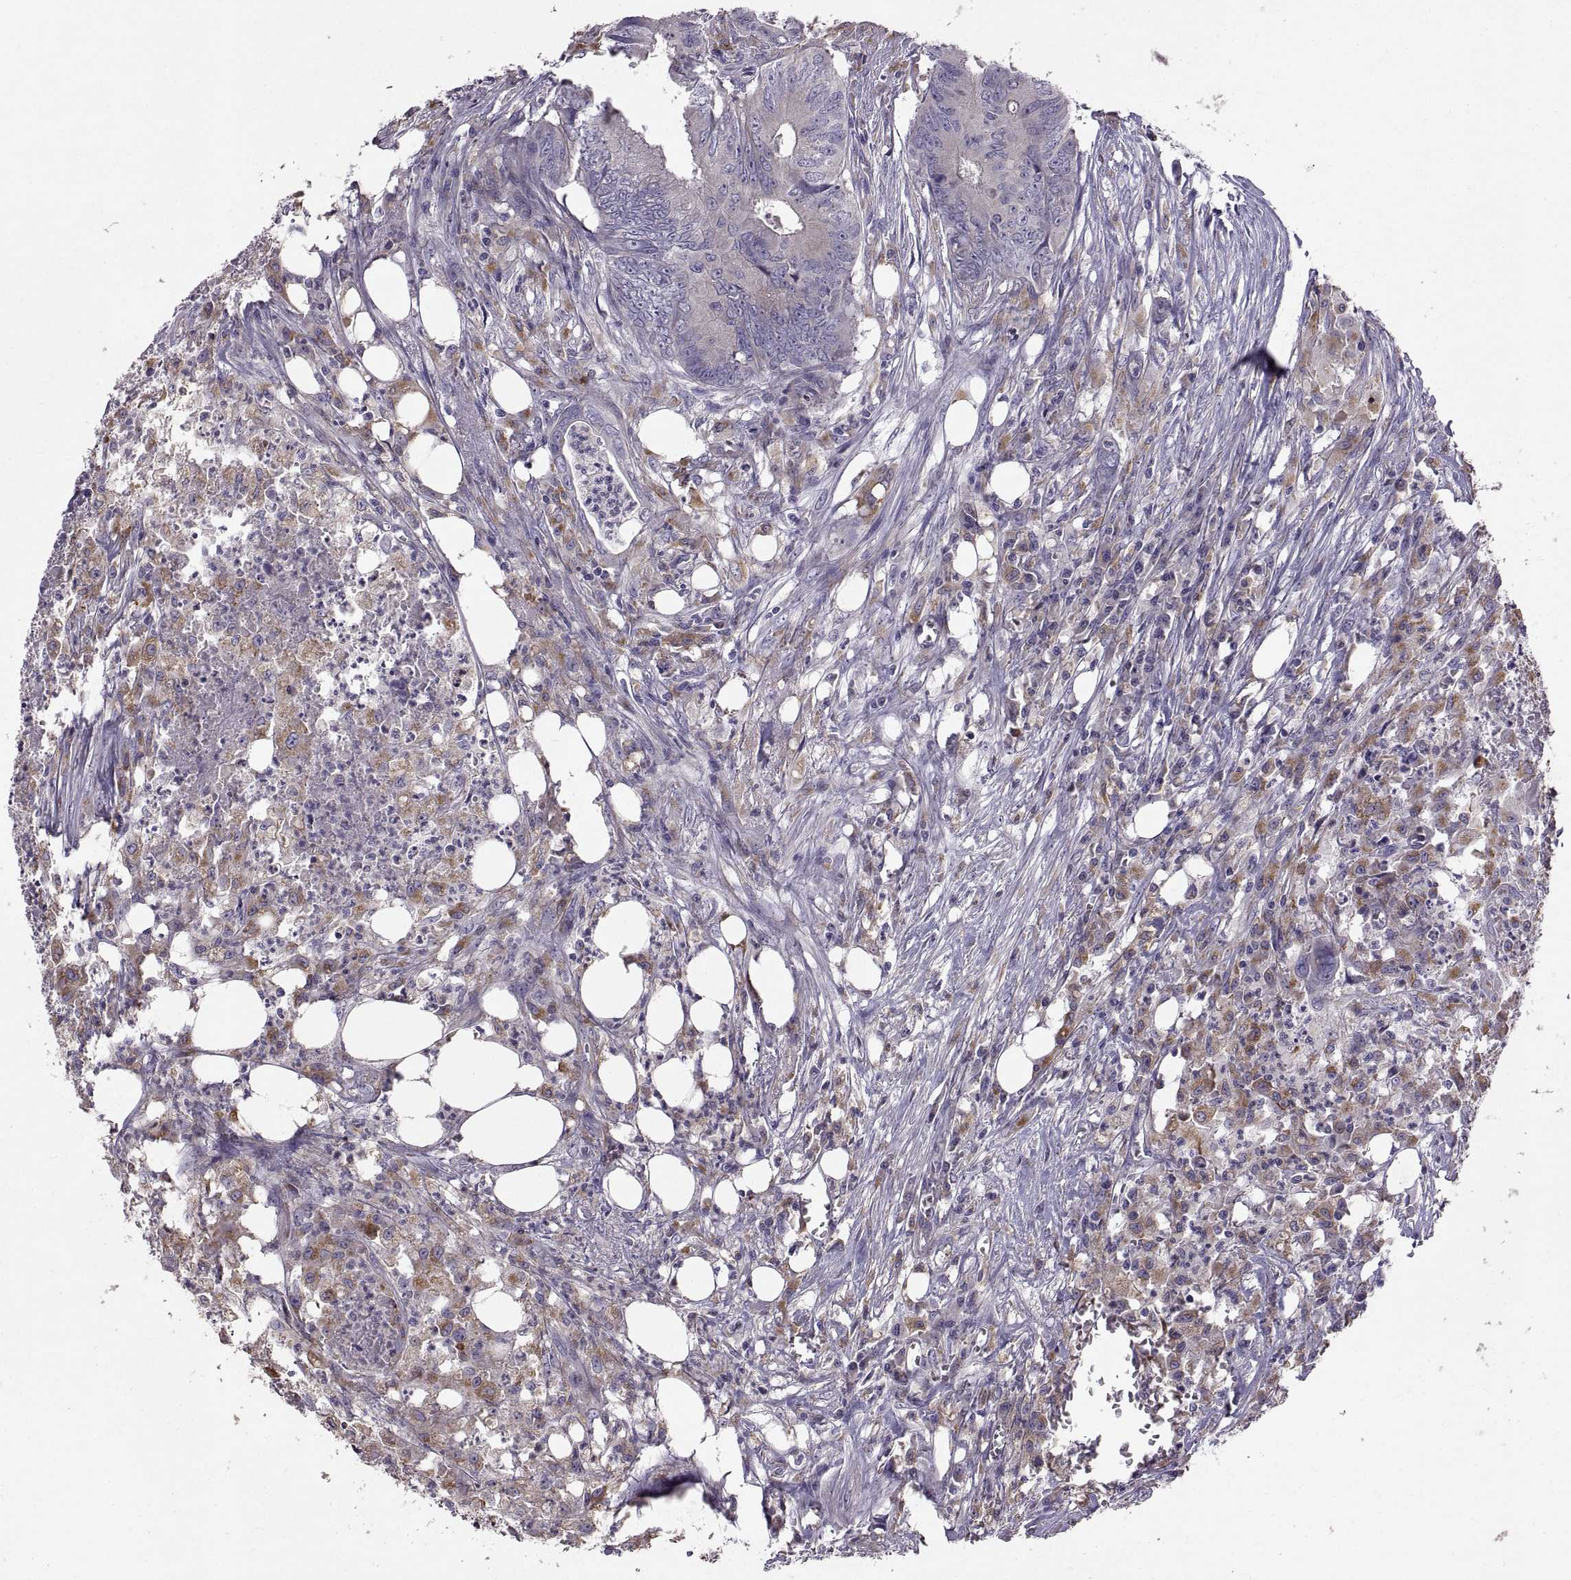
{"staining": {"intensity": "negative", "quantity": "none", "location": "none"}, "tissue": "colorectal cancer", "cell_type": "Tumor cells", "image_type": "cancer", "snomed": [{"axis": "morphology", "description": "Adenocarcinoma, NOS"}, {"axis": "topography", "description": "Colon"}], "caption": "Immunohistochemical staining of human colorectal cancer (adenocarcinoma) exhibits no significant expression in tumor cells.", "gene": "ARSL", "patient": {"sex": "male", "age": 84}}